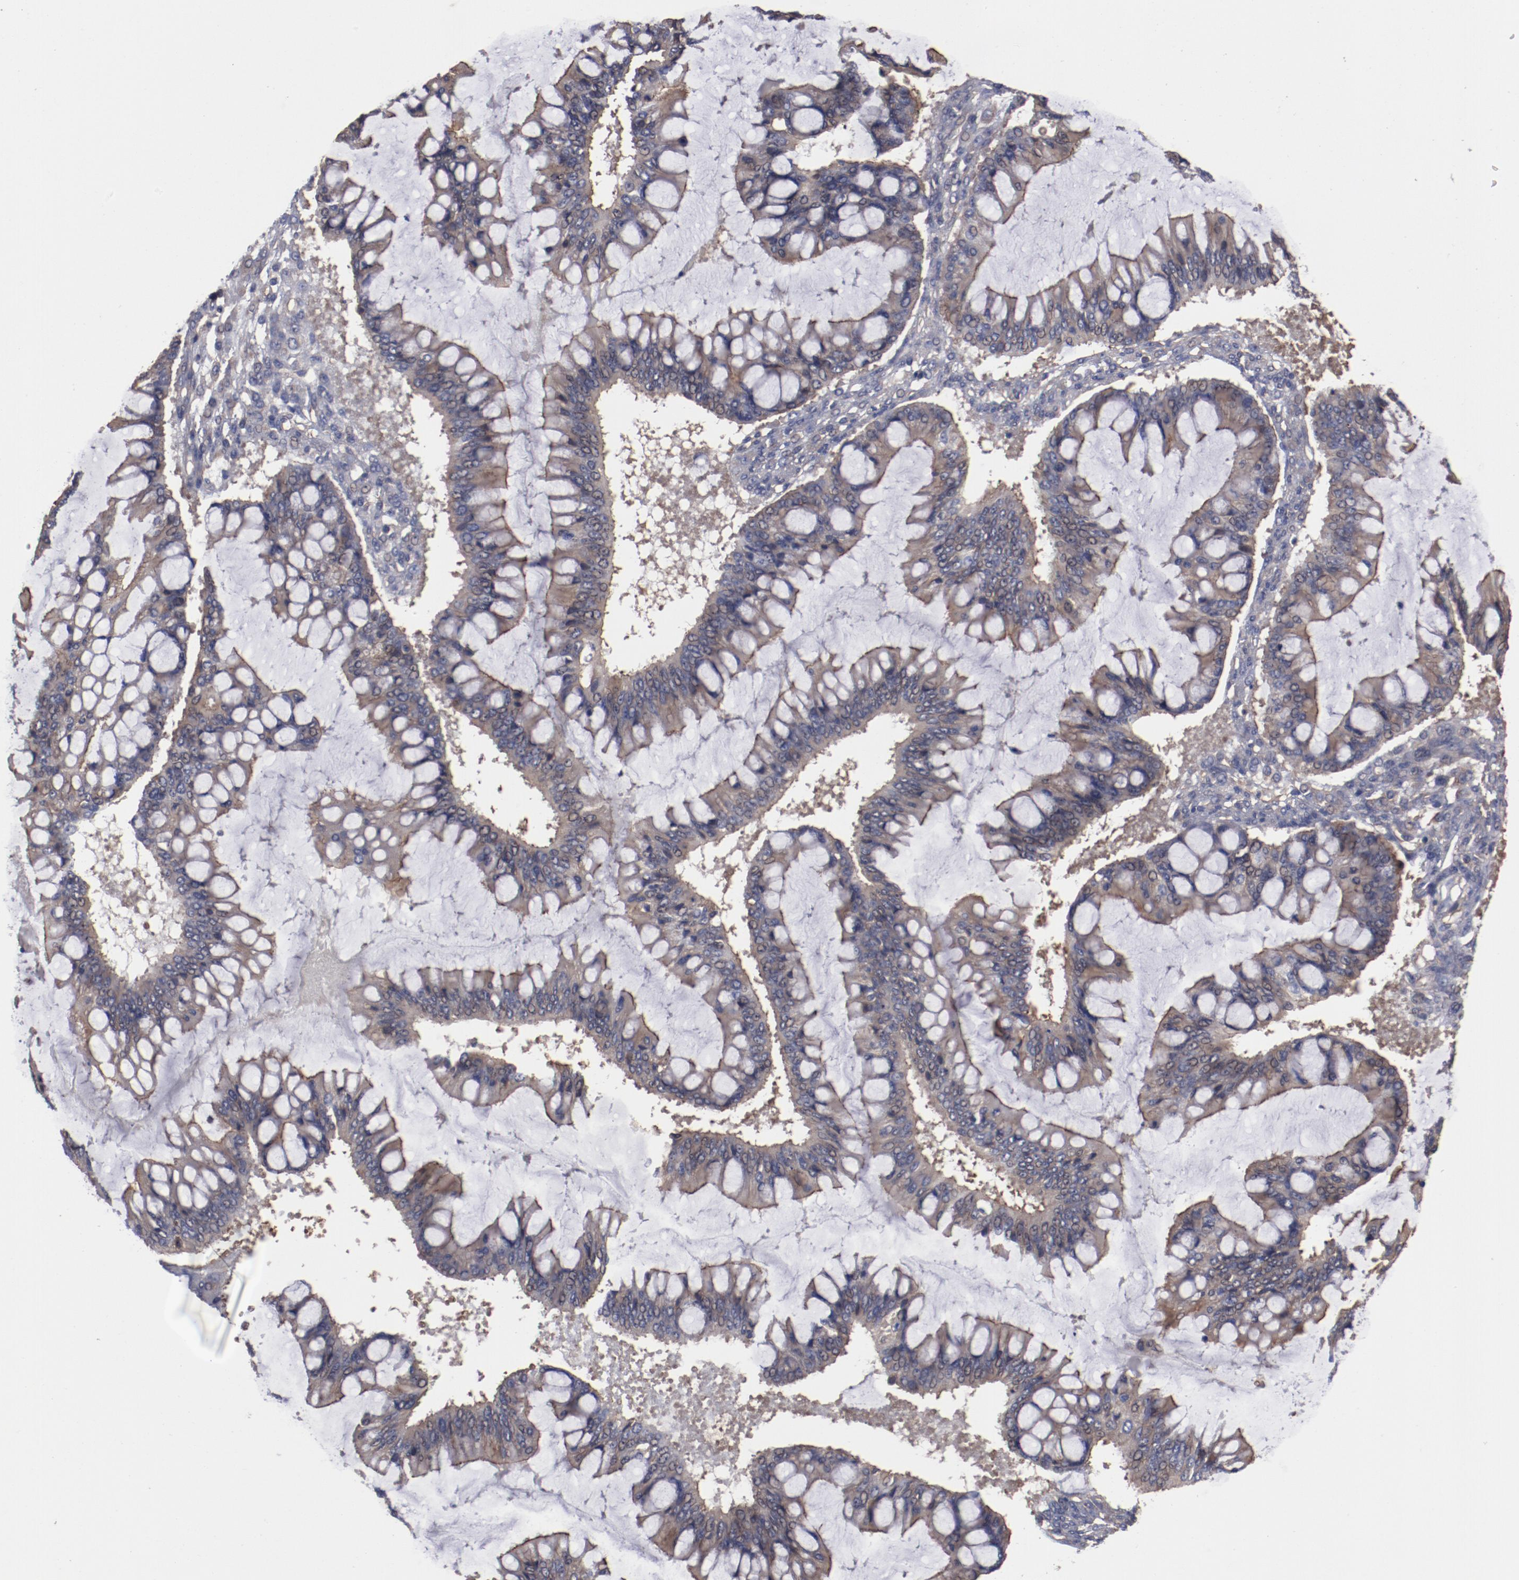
{"staining": {"intensity": "moderate", "quantity": "25%-75%", "location": "cytoplasmic/membranous"}, "tissue": "ovarian cancer", "cell_type": "Tumor cells", "image_type": "cancer", "snomed": [{"axis": "morphology", "description": "Cystadenocarcinoma, mucinous, NOS"}, {"axis": "topography", "description": "Ovary"}], "caption": "About 25%-75% of tumor cells in human ovarian cancer reveal moderate cytoplasmic/membranous protein positivity as visualized by brown immunohistochemical staining.", "gene": "DNAAF2", "patient": {"sex": "female", "age": 73}}